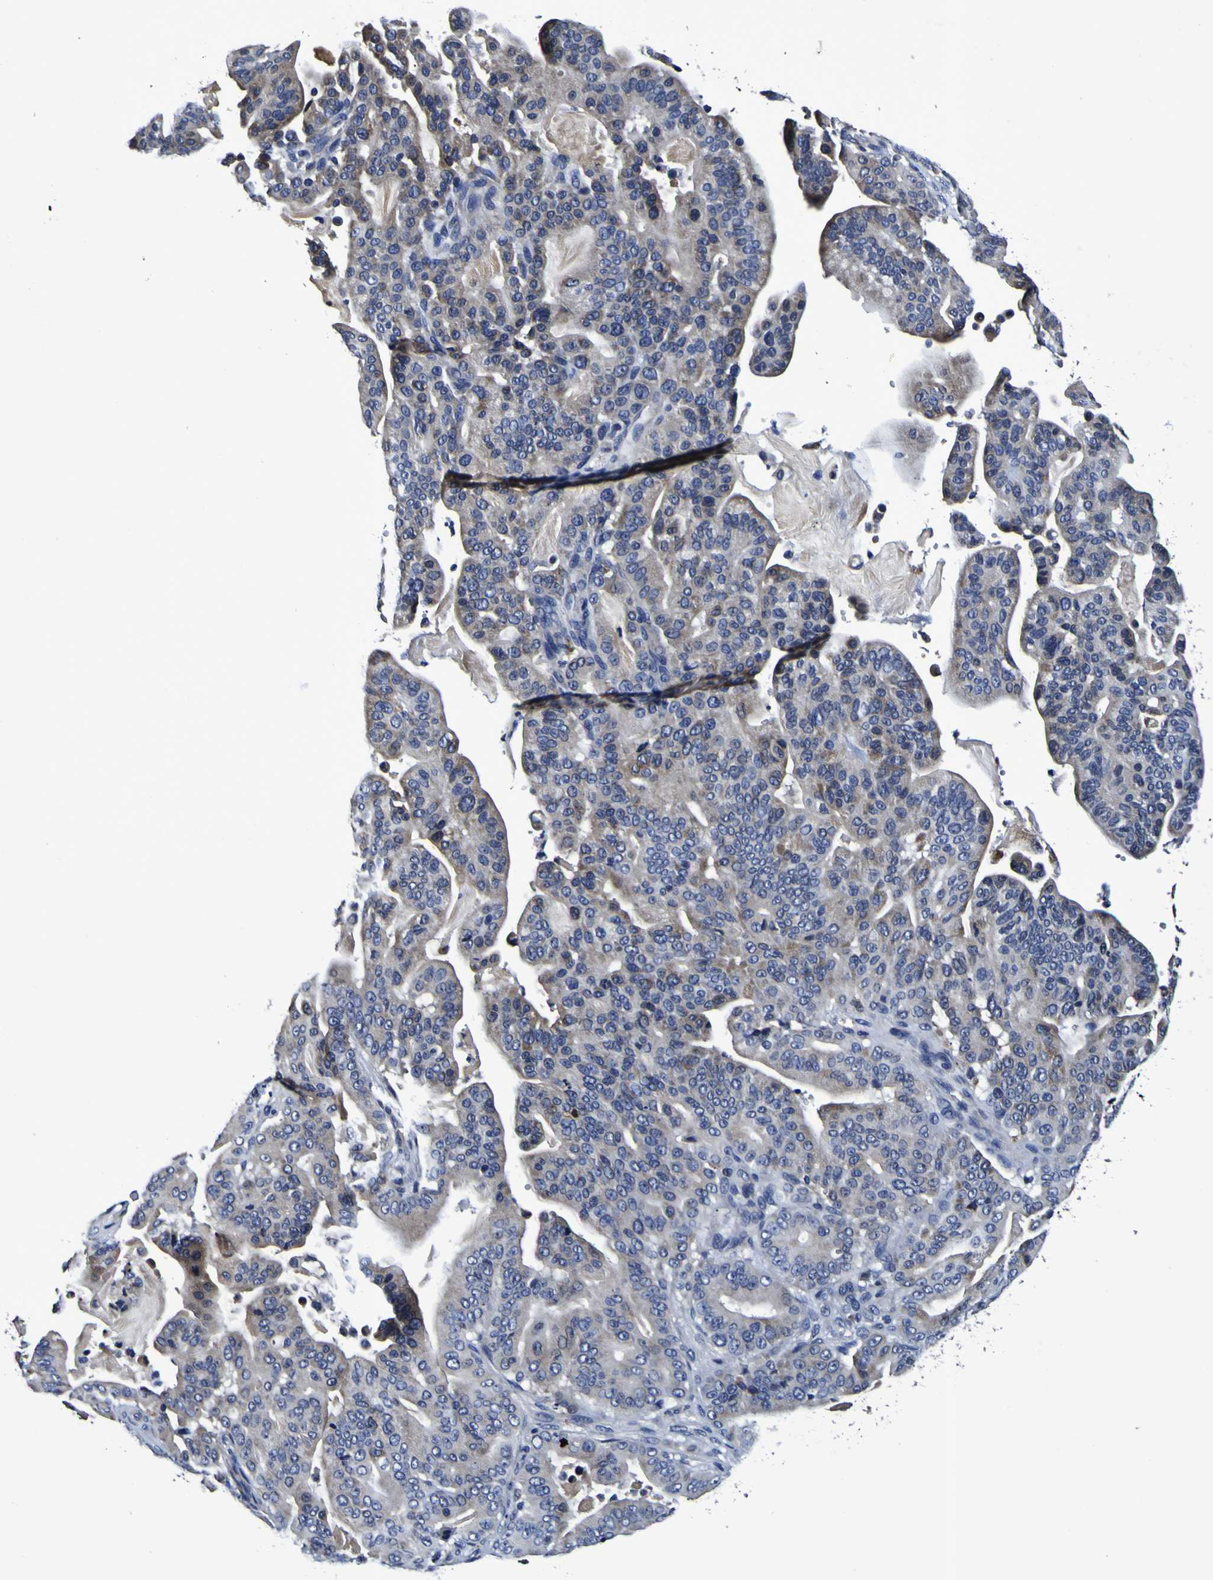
{"staining": {"intensity": "negative", "quantity": "none", "location": "none"}, "tissue": "pancreatic cancer", "cell_type": "Tumor cells", "image_type": "cancer", "snomed": [{"axis": "morphology", "description": "Adenocarcinoma, NOS"}, {"axis": "topography", "description": "Pancreas"}], "caption": "Adenocarcinoma (pancreatic) was stained to show a protein in brown. There is no significant staining in tumor cells.", "gene": "GPX1", "patient": {"sex": "male", "age": 63}}